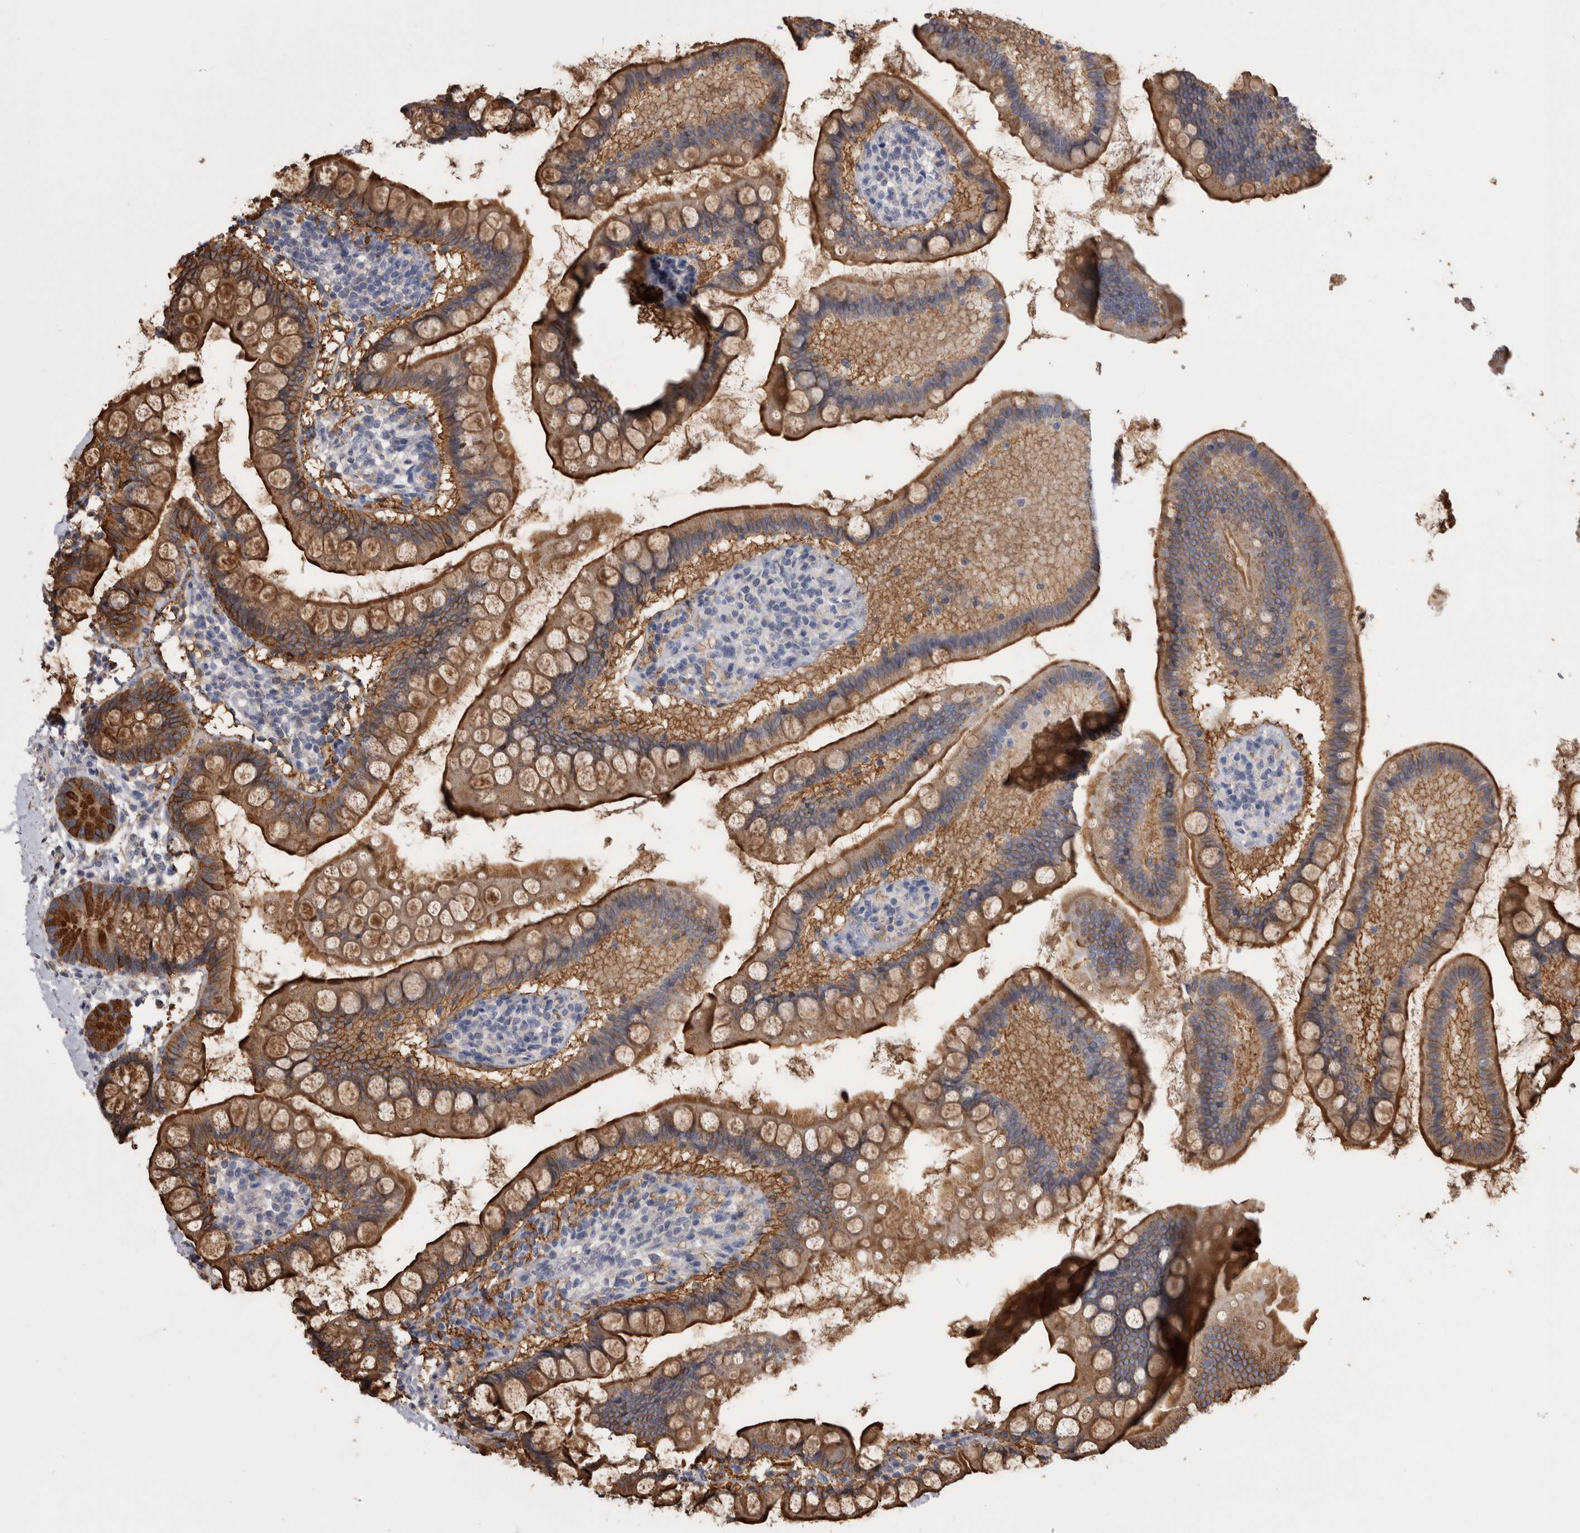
{"staining": {"intensity": "strong", "quantity": ">75%", "location": "cytoplasmic/membranous"}, "tissue": "small intestine", "cell_type": "Glandular cells", "image_type": "normal", "snomed": [{"axis": "morphology", "description": "Normal tissue, NOS"}, {"axis": "topography", "description": "Small intestine"}], "caption": "Brown immunohistochemical staining in unremarkable small intestine demonstrates strong cytoplasmic/membranous staining in about >75% of glandular cells.", "gene": "ANXA13", "patient": {"sex": "female", "age": 84}}